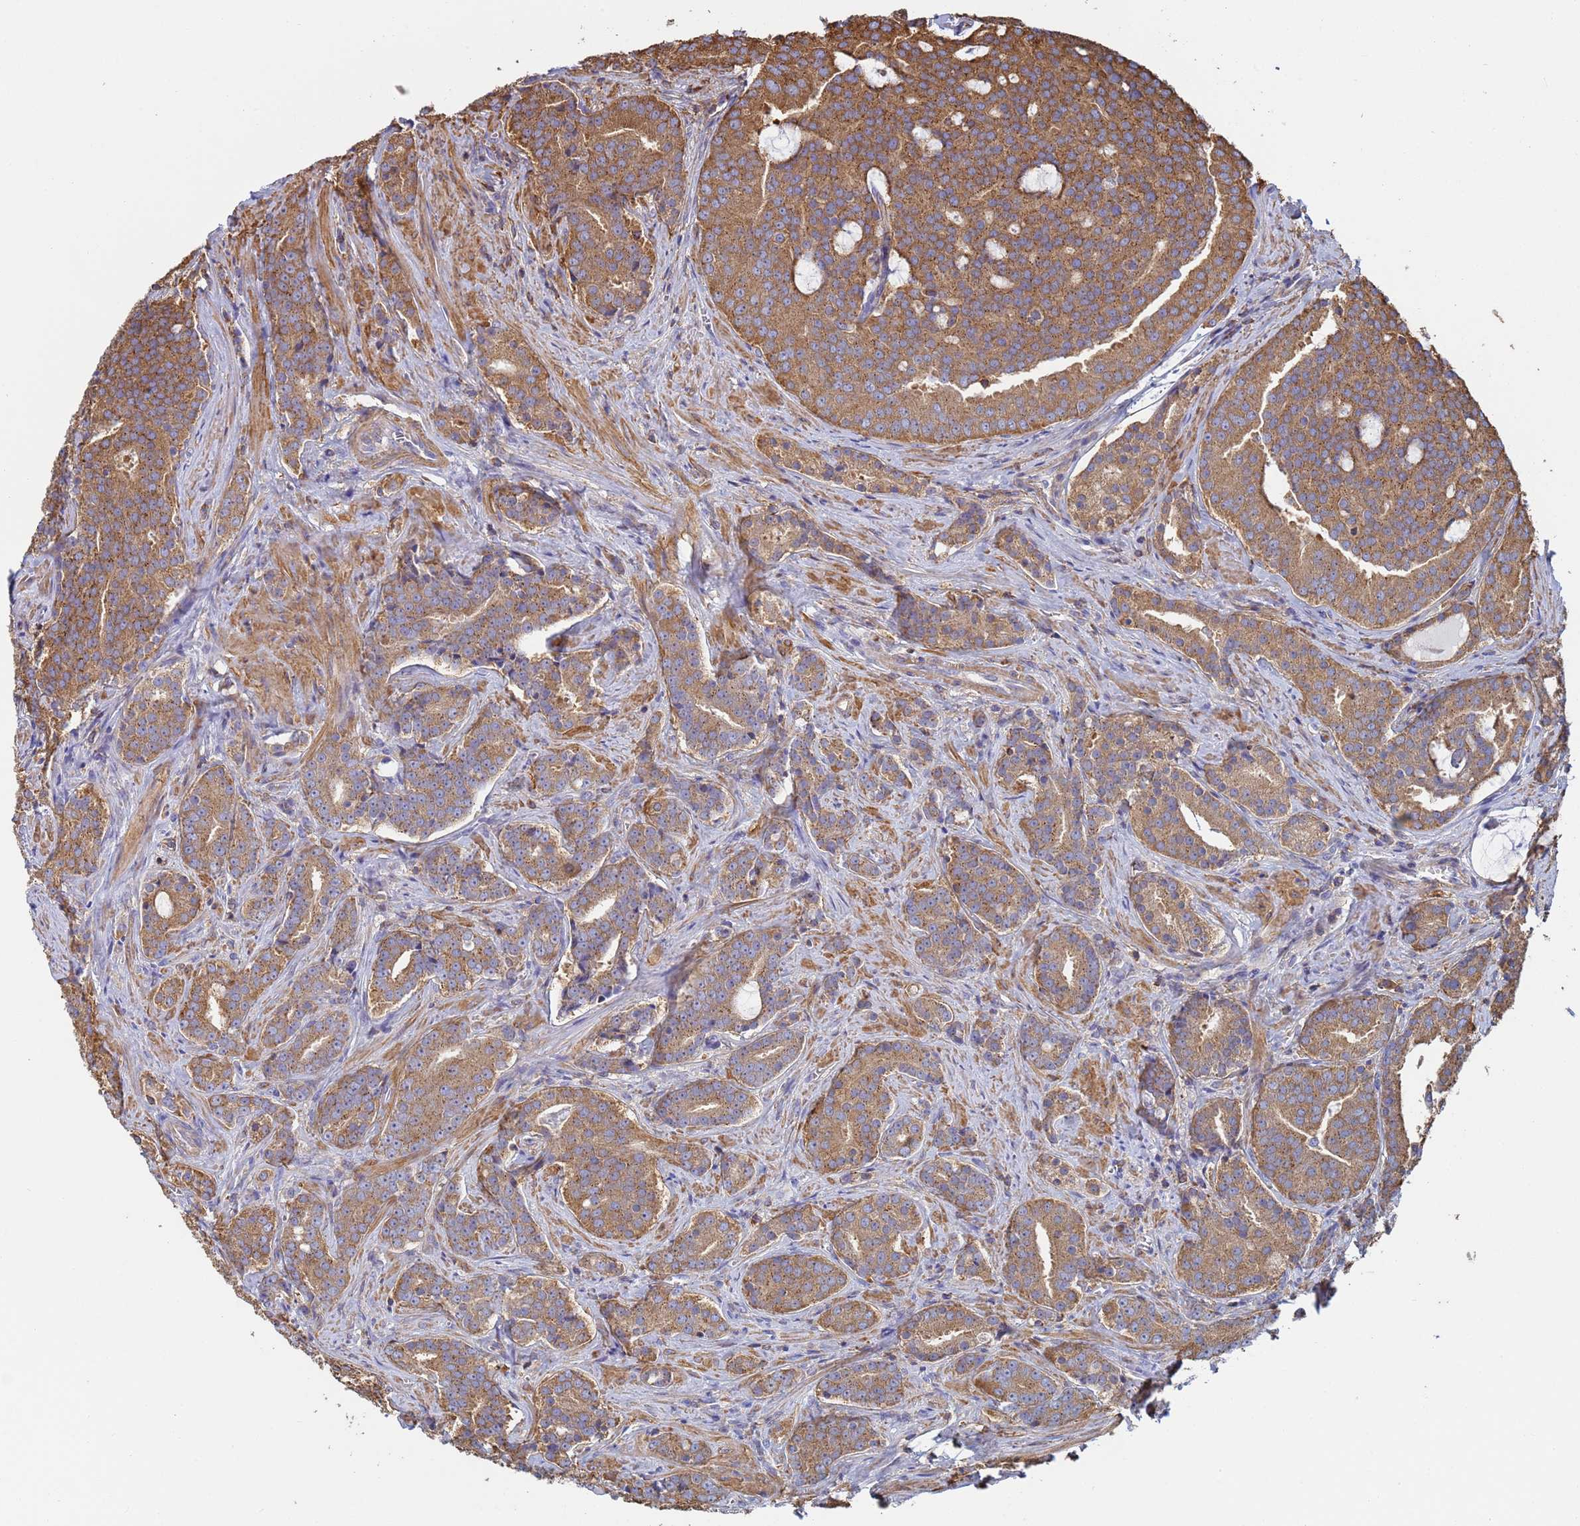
{"staining": {"intensity": "moderate", "quantity": ">75%", "location": "cytoplasmic/membranous"}, "tissue": "prostate cancer", "cell_type": "Tumor cells", "image_type": "cancer", "snomed": [{"axis": "morphology", "description": "Adenocarcinoma, High grade"}, {"axis": "topography", "description": "Prostate"}], "caption": "Immunohistochemical staining of human adenocarcinoma (high-grade) (prostate) reveals medium levels of moderate cytoplasmic/membranous protein staining in about >75% of tumor cells. (IHC, brightfield microscopy, high magnification).", "gene": "ZNG1B", "patient": {"sex": "male", "age": 55}}